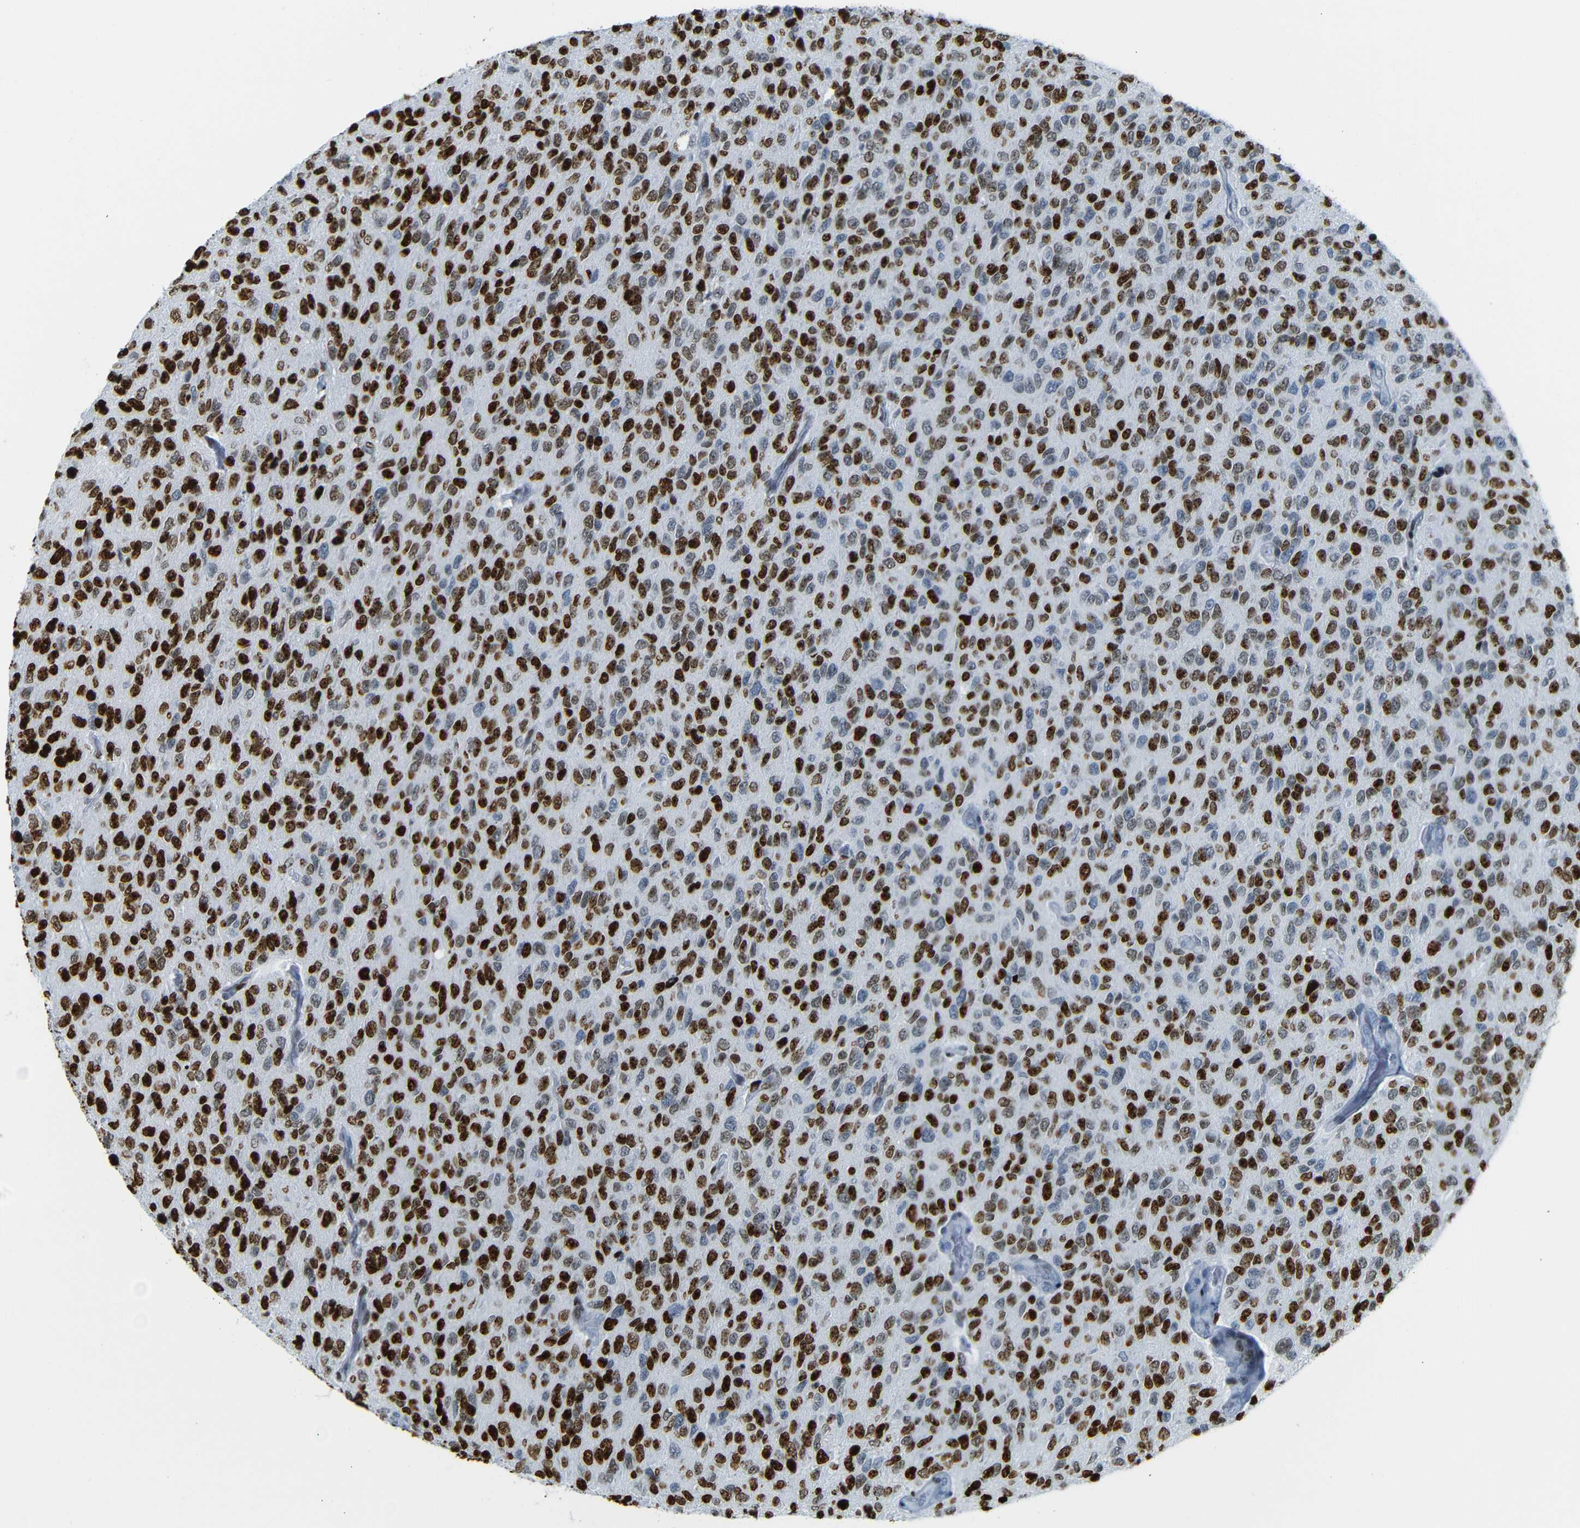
{"staining": {"intensity": "strong", "quantity": ">75%", "location": "nuclear"}, "tissue": "glioma", "cell_type": "Tumor cells", "image_type": "cancer", "snomed": [{"axis": "morphology", "description": "Glioma, malignant, High grade"}, {"axis": "topography", "description": "pancreas cauda"}], "caption": "This histopathology image exhibits immunohistochemistry (IHC) staining of human malignant glioma (high-grade), with high strong nuclear positivity in approximately >75% of tumor cells.", "gene": "NPIPB15", "patient": {"sex": "male", "age": 60}}